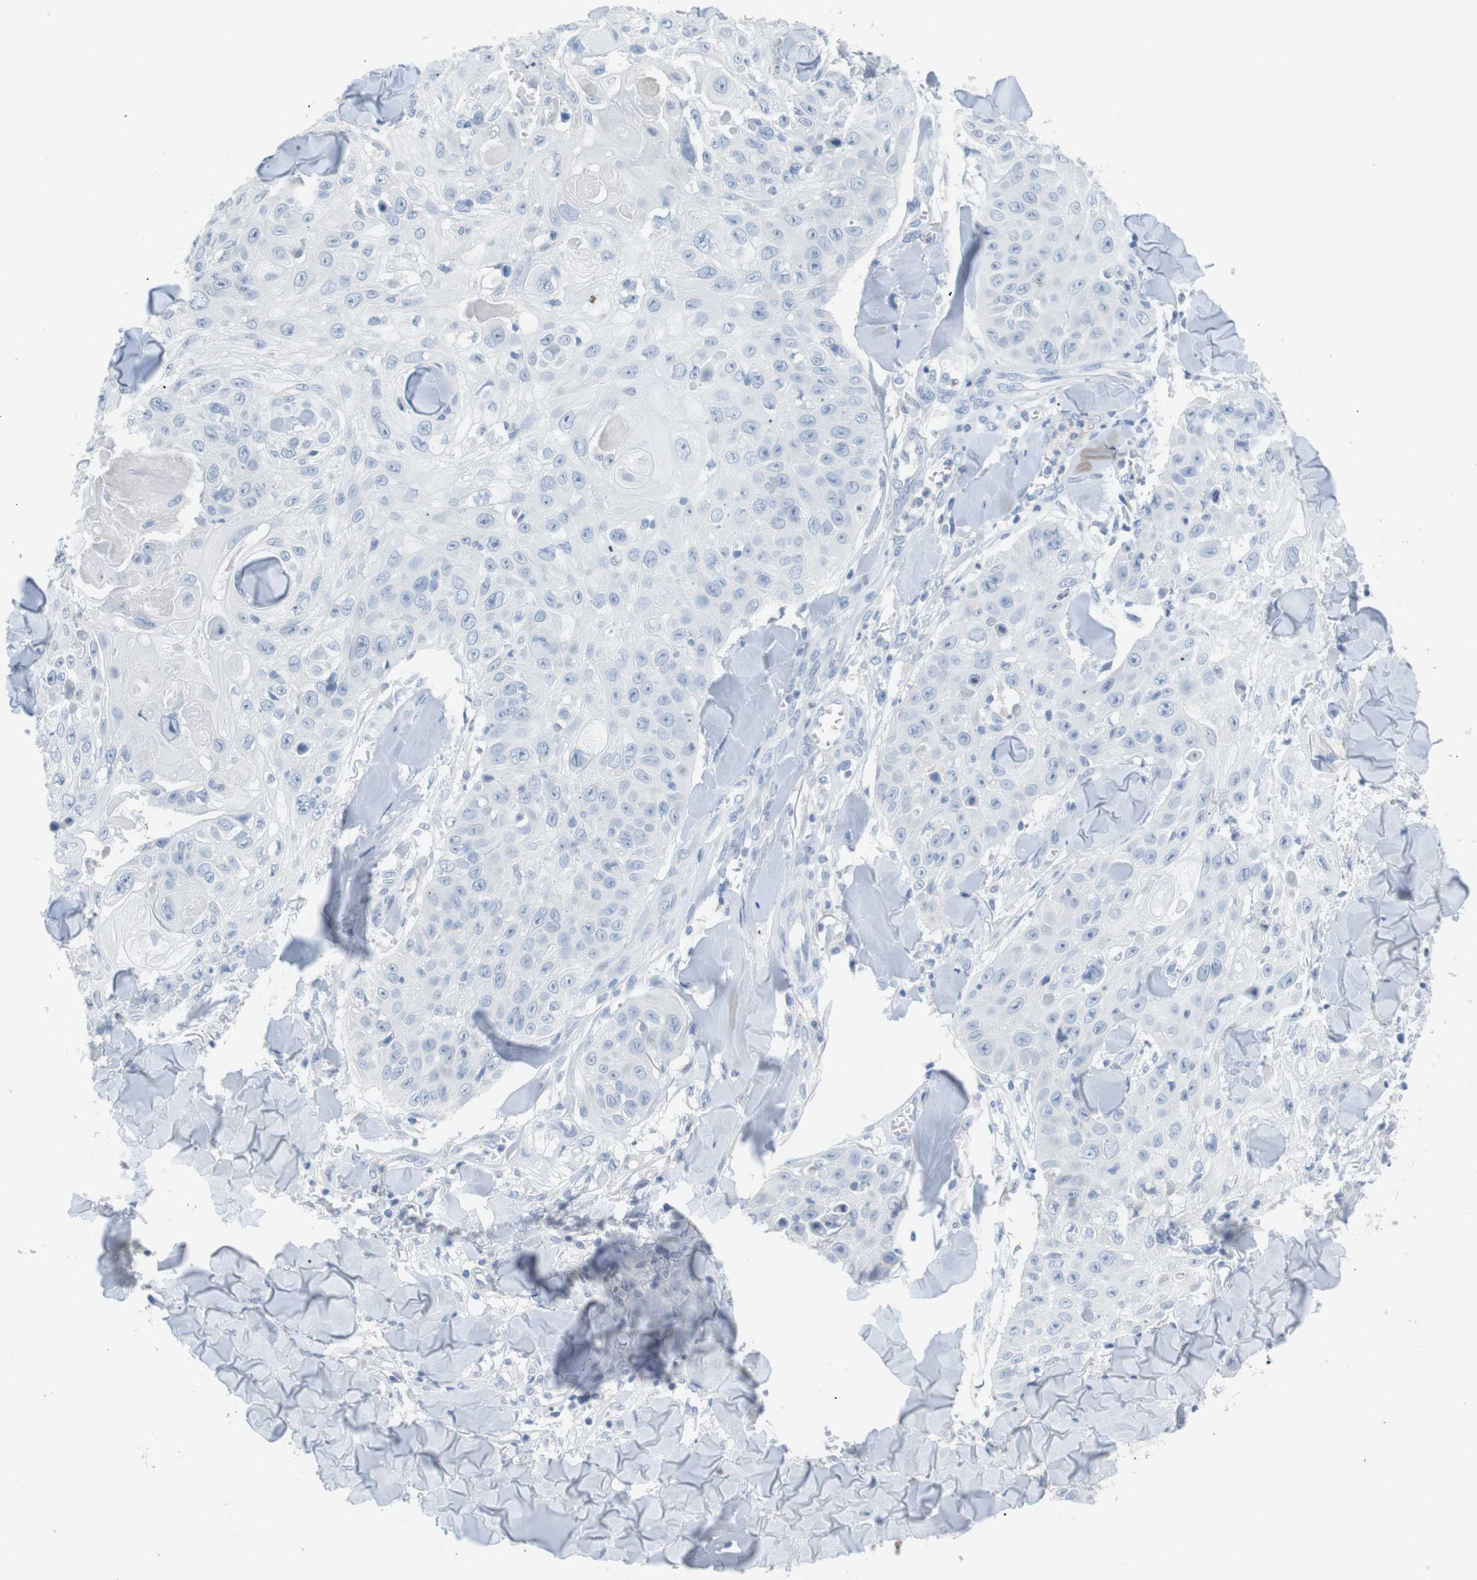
{"staining": {"intensity": "negative", "quantity": "none", "location": "none"}, "tissue": "skin cancer", "cell_type": "Tumor cells", "image_type": "cancer", "snomed": [{"axis": "morphology", "description": "Squamous cell carcinoma, NOS"}, {"axis": "topography", "description": "Skin"}], "caption": "This is a histopathology image of IHC staining of skin squamous cell carcinoma, which shows no positivity in tumor cells.", "gene": "HBG2", "patient": {"sex": "male", "age": 86}}